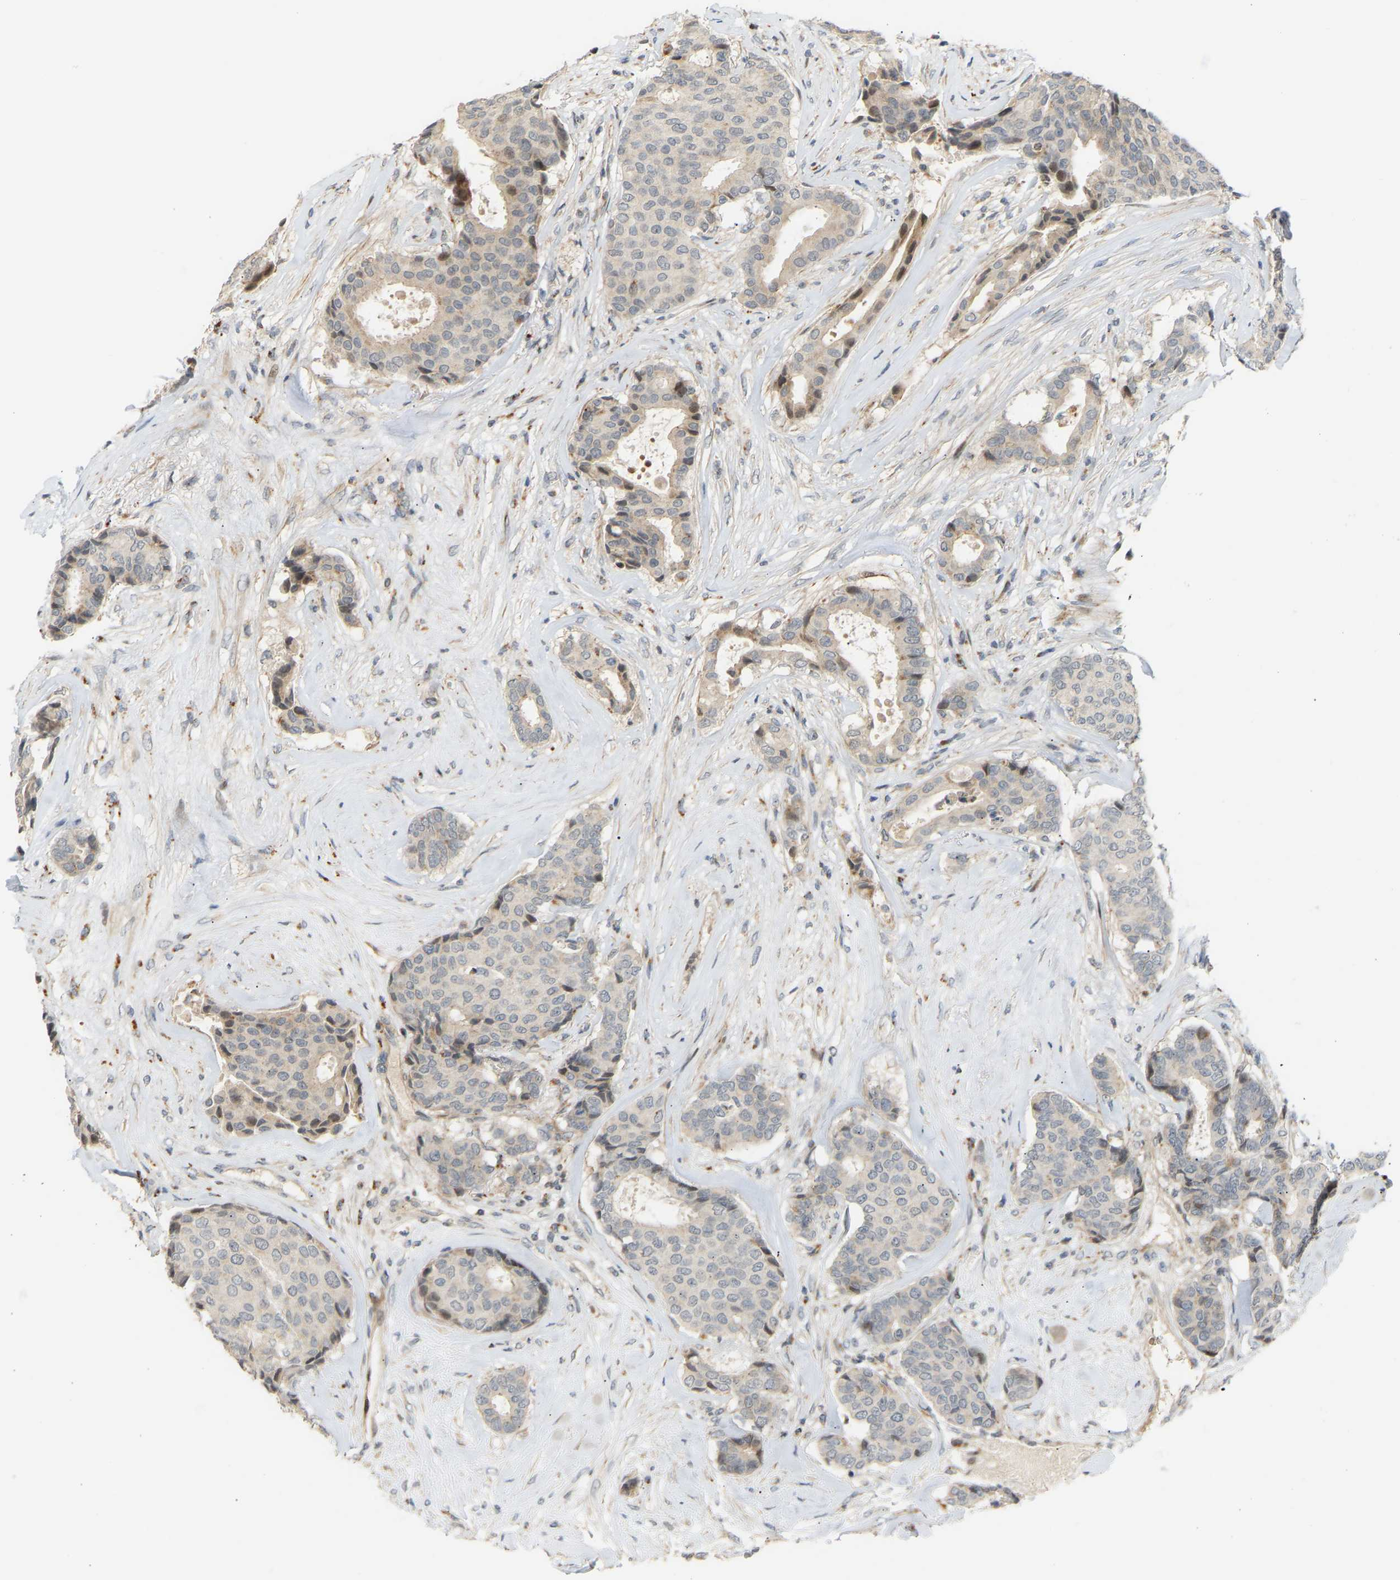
{"staining": {"intensity": "weak", "quantity": "25%-75%", "location": "nuclear"}, "tissue": "breast cancer", "cell_type": "Tumor cells", "image_type": "cancer", "snomed": [{"axis": "morphology", "description": "Duct carcinoma"}, {"axis": "topography", "description": "Breast"}], "caption": "Brown immunohistochemical staining in invasive ductal carcinoma (breast) demonstrates weak nuclear staining in approximately 25%-75% of tumor cells.", "gene": "POGLUT2", "patient": {"sex": "female", "age": 75}}